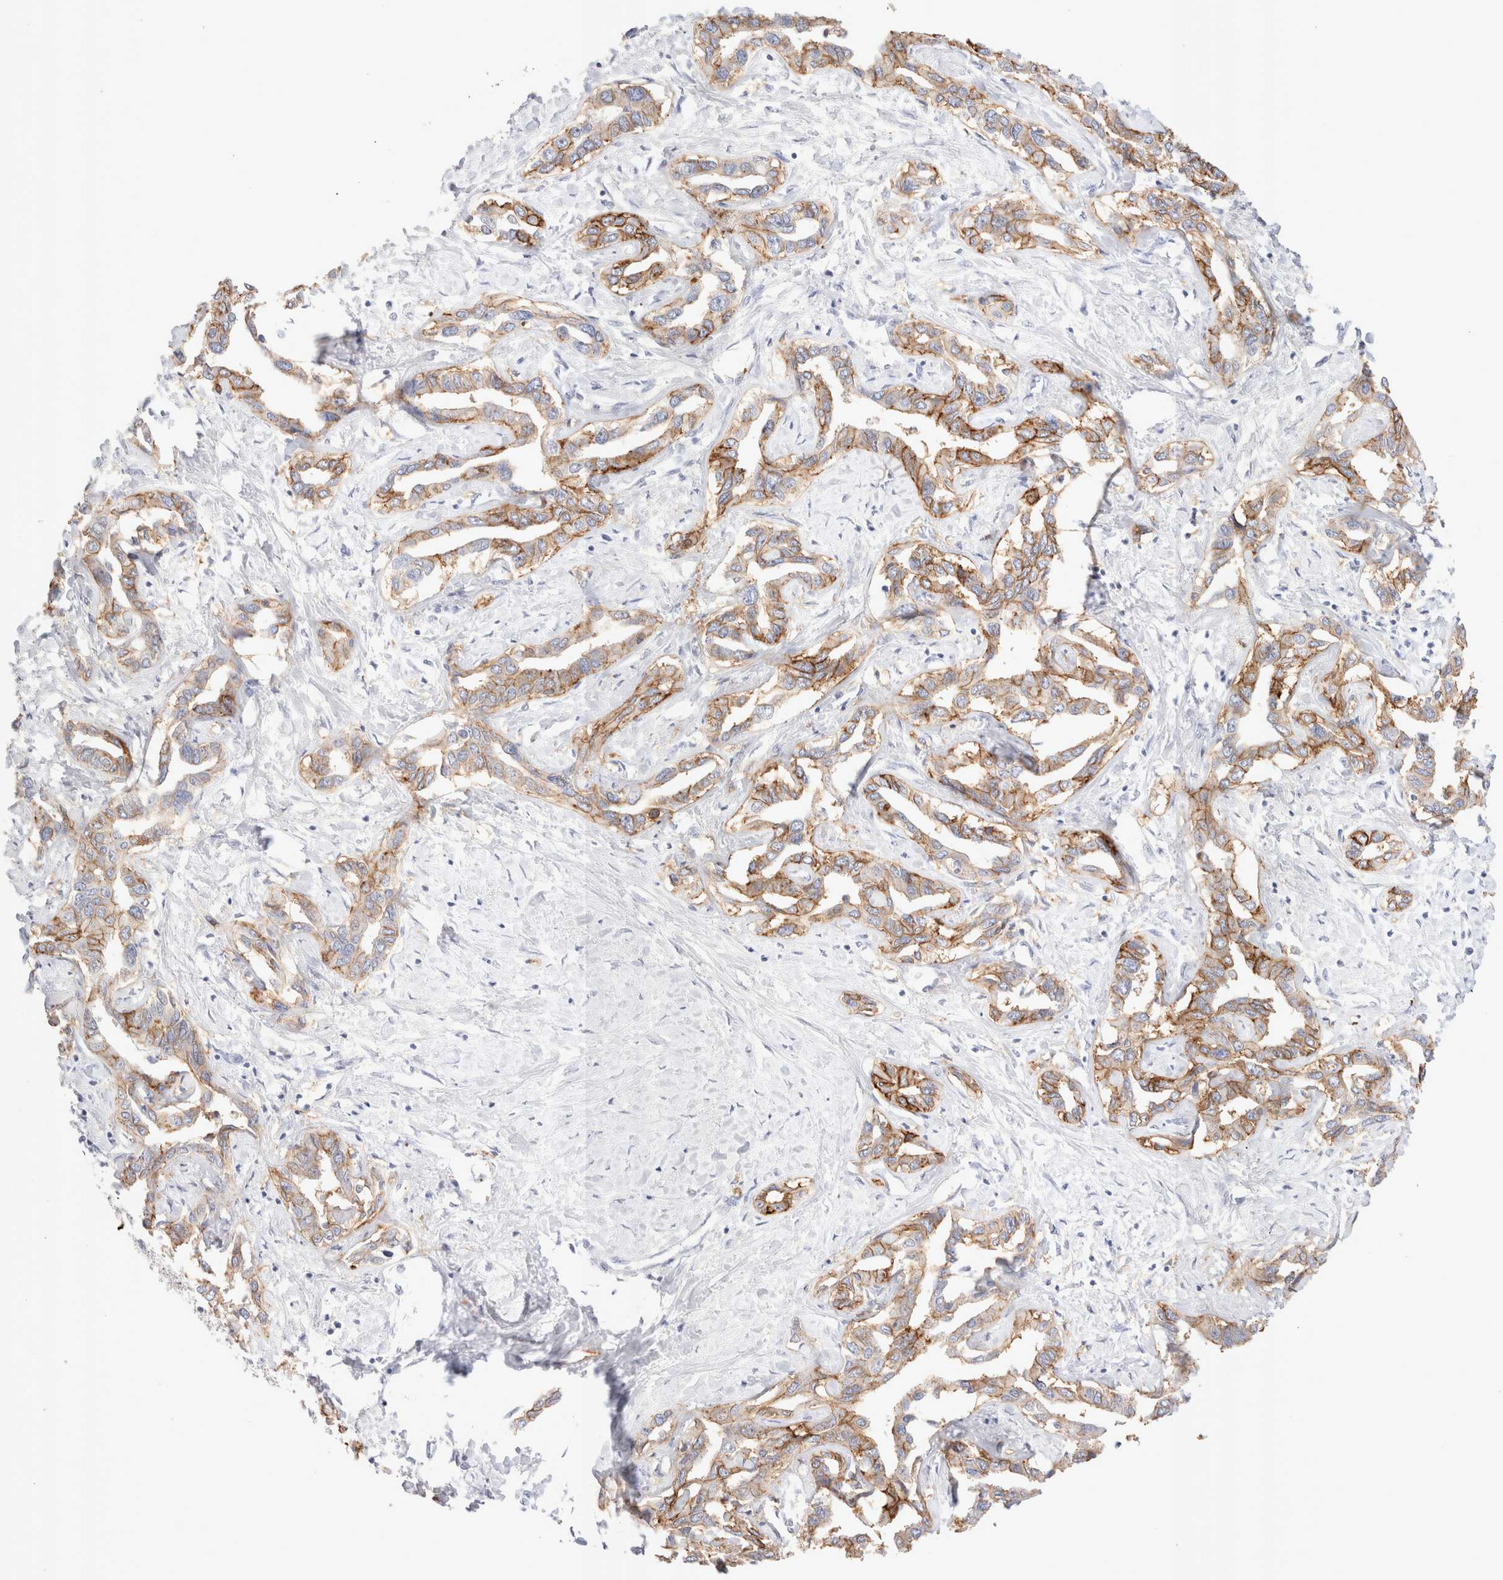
{"staining": {"intensity": "moderate", "quantity": ">75%", "location": "cytoplasmic/membranous"}, "tissue": "liver cancer", "cell_type": "Tumor cells", "image_type": "cancer", "snomed": [{"axis": "morphology", "description": "Cholangiocarcinoma"}, {"axis": "topography", "description": "Liver"}], "caption": "Liver cholangiocarcinoma stained with a protein marker reveals moderate staining in tumor cells.", "gene": "EPCAM", "patient": {"sex": "male", "age": 59}}